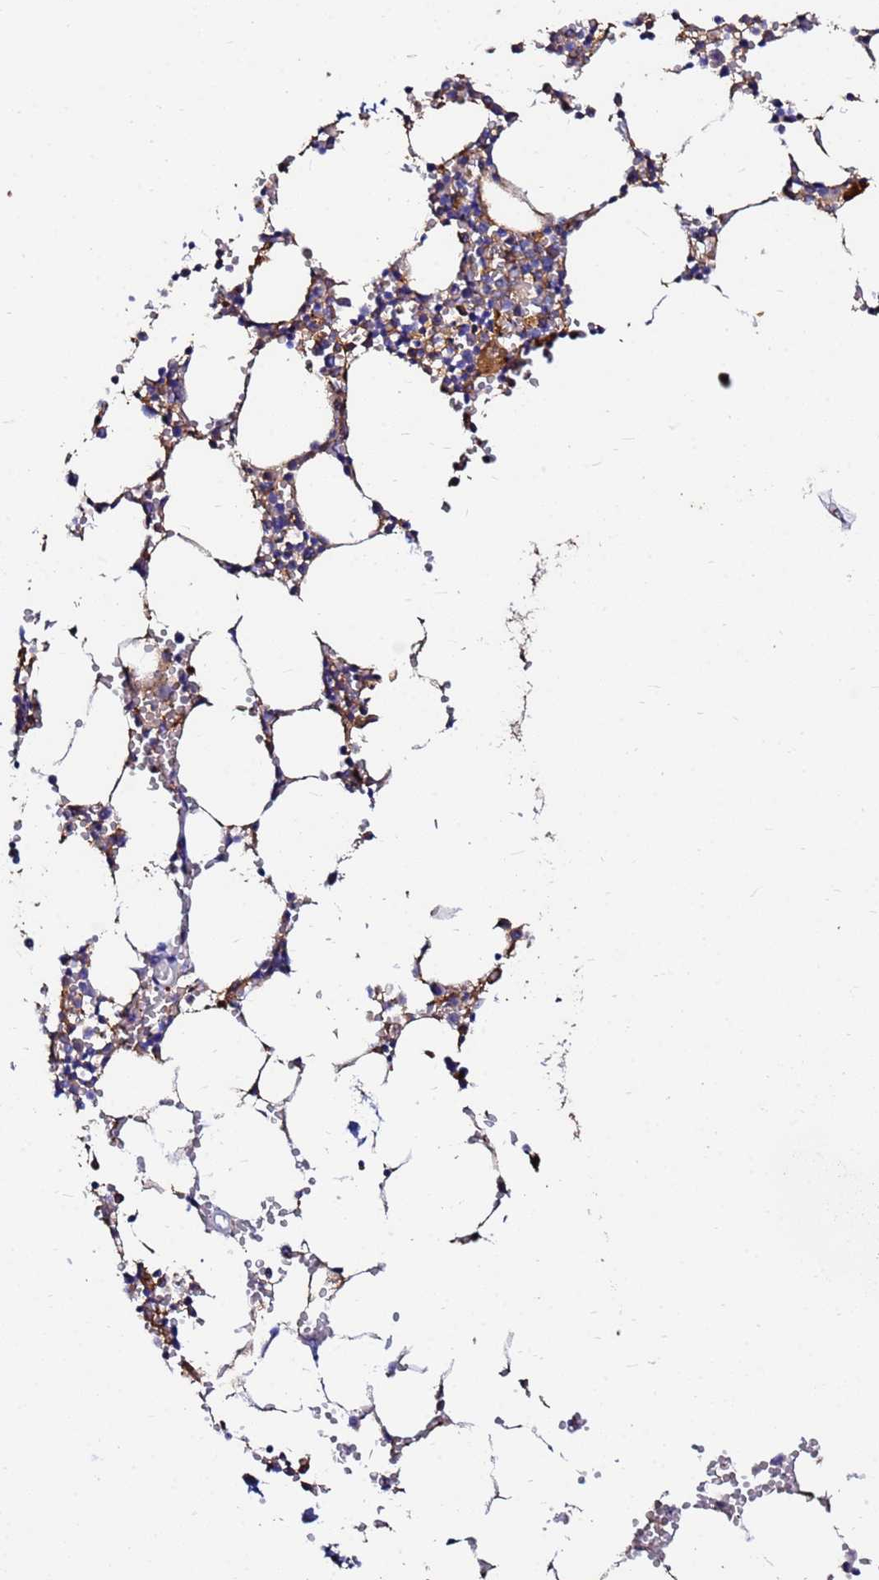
{"staining": {"intensity": "weak", "quantity": "25%-75%", "location": "cytoplasmic/membranous"}, "tissue": "bone marrow", "cell_type": "Hematopoietic cells", "image_type": "normal", "snomed": [{"axis": "morphology", "description": "Normal tissue, NOS"}, {"axis": "topography", "description": "Bone marrow"}], "caption": "An immunohistochemistry micrograph of unremarkable tissue is shown. Protein staining in brown highlights weak cytoplasmic/membranous positivity in bone marrow within hematopoietic cells.", "gene": "BASP1", "patient": {"sex": "female", "age": 64}}